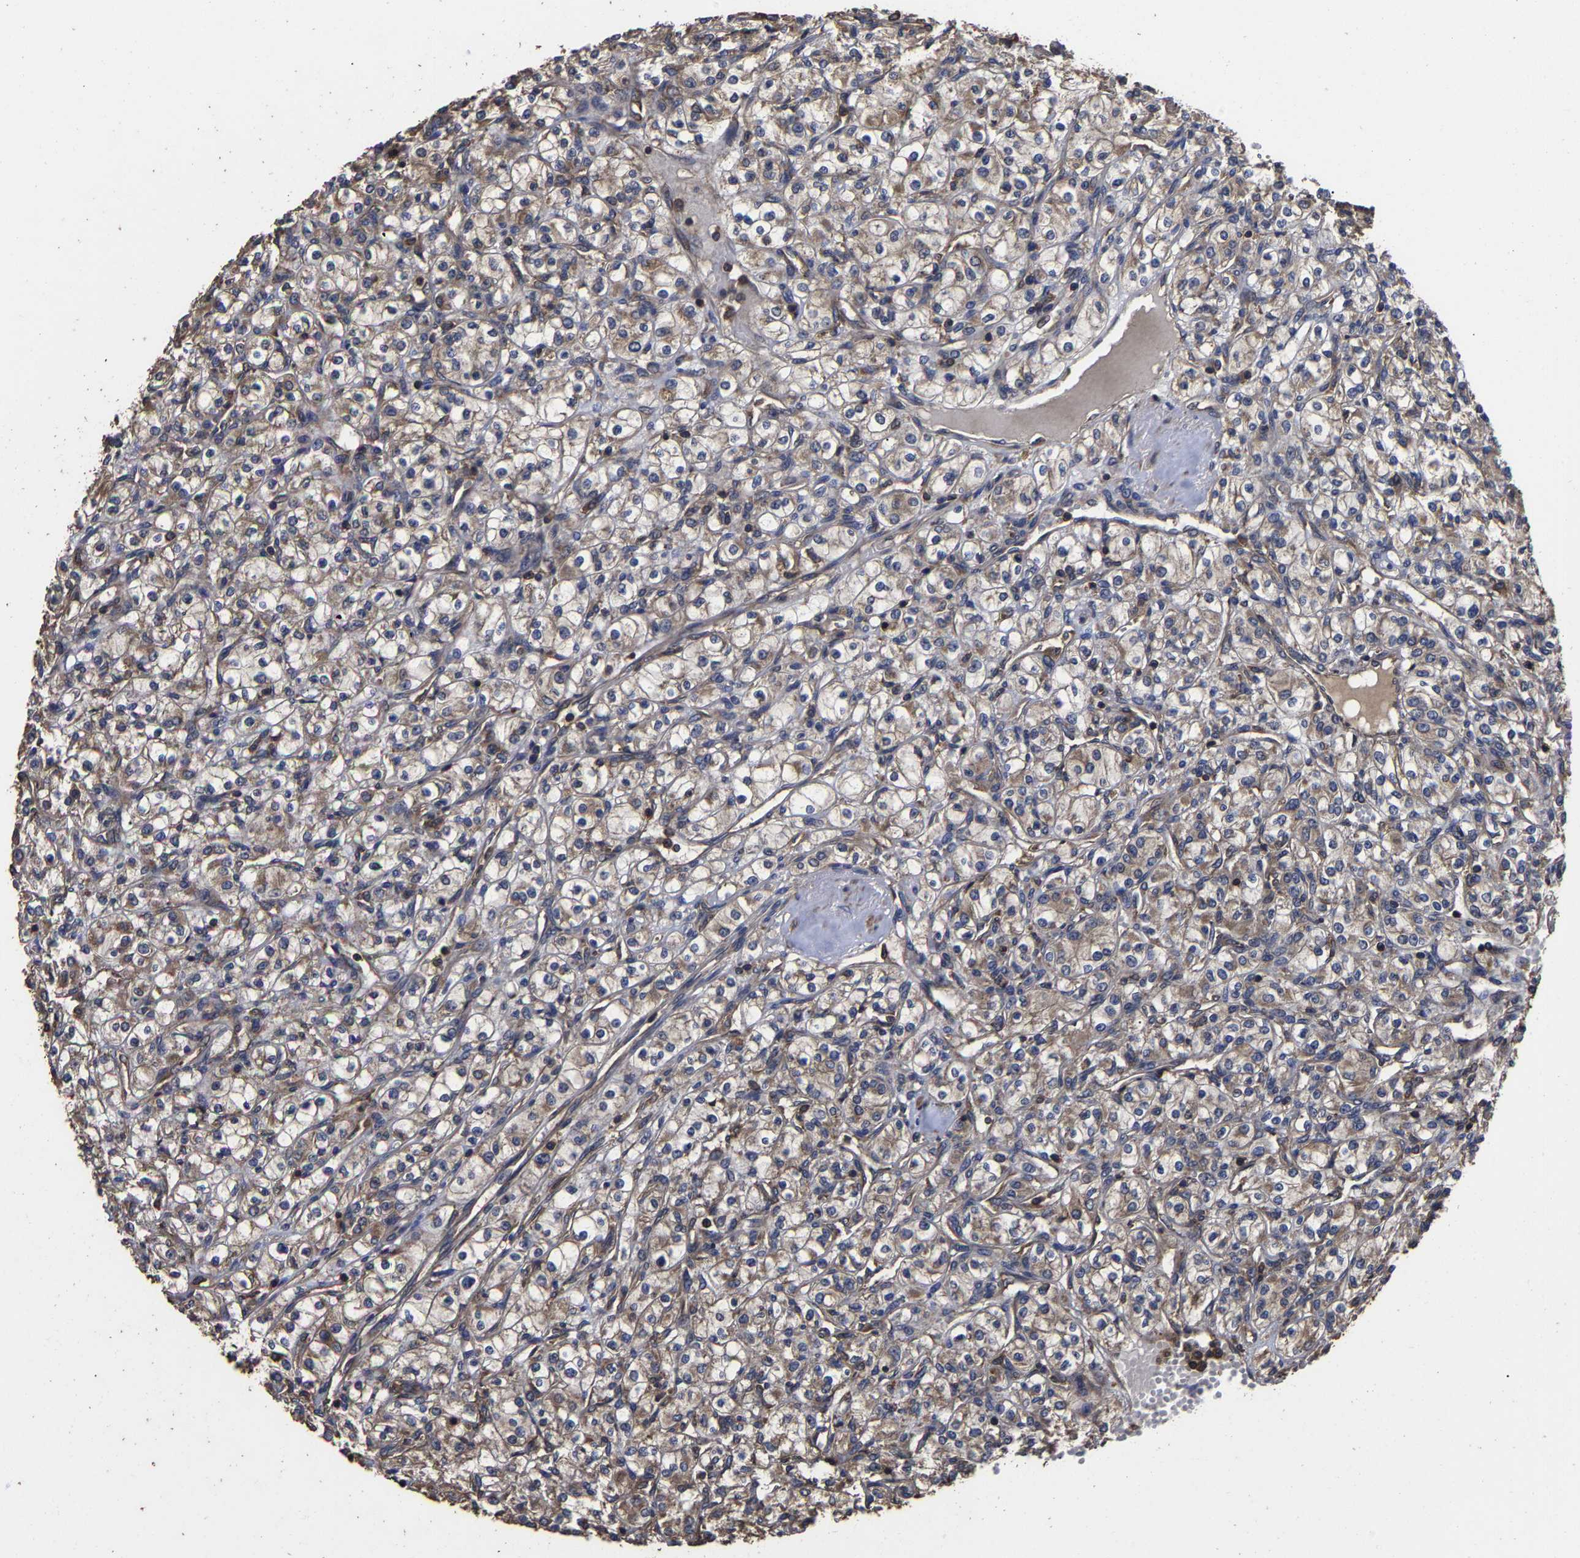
{"staining": {"intensity": "moderate", "quantity": ">75%", "location": "cytoplasmic/membranous"}, "tissue": "renal cancer", "cell_type": "Tumor cells", "image_type": "cancer", "snomed": [{"axis": "morphology", "description": "Adenocarcinoma, NOS"}, {"axis": "topography", "description": "Kidney"}], "caption": "Protein analysis of renal adenocarcinoma tissue shows moderate cytoplasmic/membranous expression in about >75% of tumor cells.", "gene": "ITCH", "patient": {"sex": "male", "age": 77}}